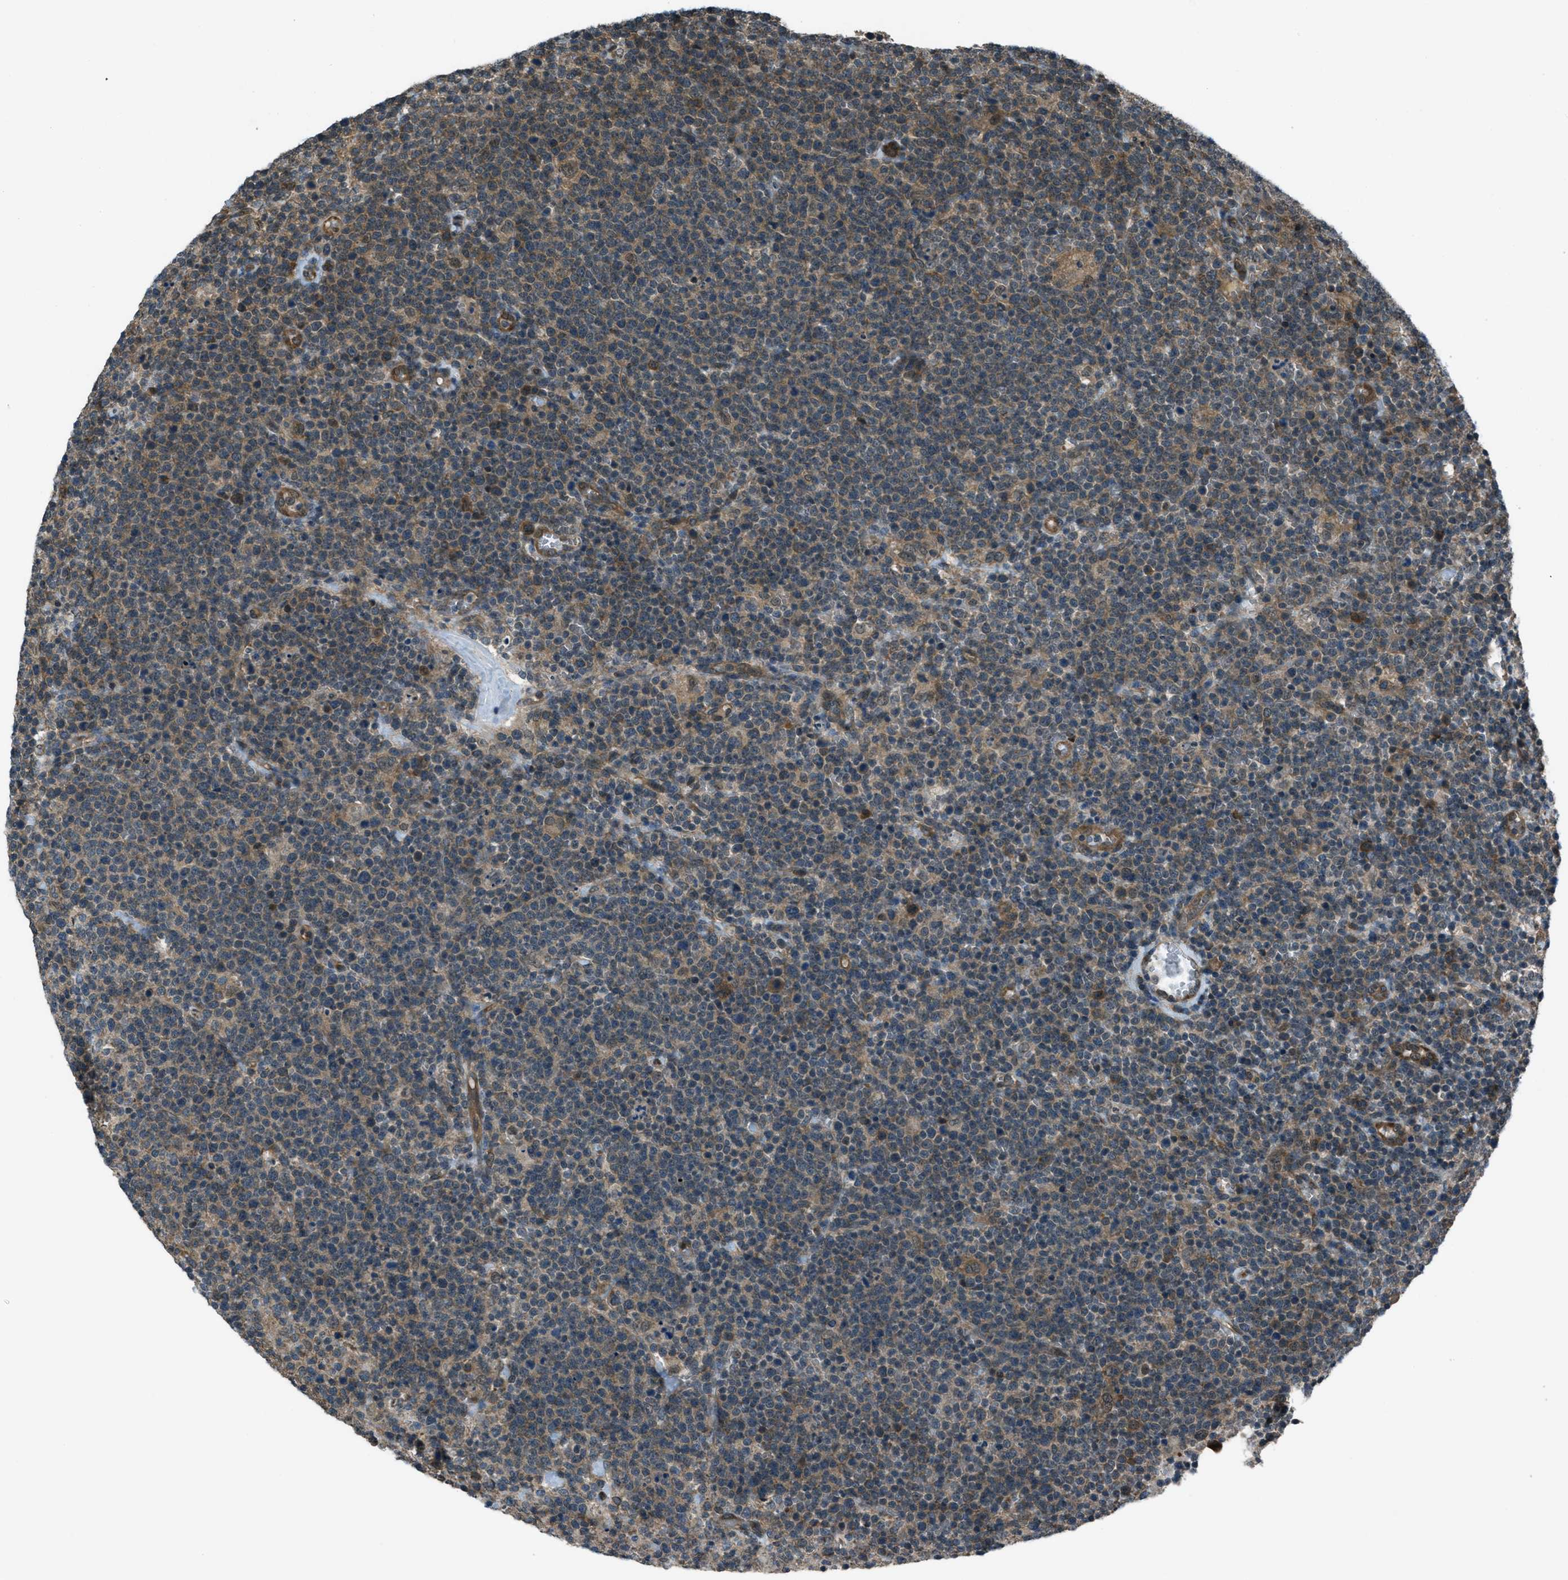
{"staining": {"intensity": "weak", "quantity": ">75%", "location": "cytoplasmic/membranous"}, "tissue": "lymphoma", "cell_type": "Tumor cells", "image_type": "cancer", "snomed": [{"axis": "morphology", "description": "Malignant lymphoma, non-Hodgkin's type, High grade"}, {"axis": "topography", "description": "Lymph node"}], "caption": "A high-resolution photomicrograph shows IHC staining of lymphoma, which displays weak cytoplasmic/membranous staining in about >75% of tumor cells. The staining is performed using DAB brown chromogen to label protein expression. The nuclei are counter-stained blue using hematoxylin.", "gene": "ASAP2", "patient": {"sex": "male", "age": 61}}